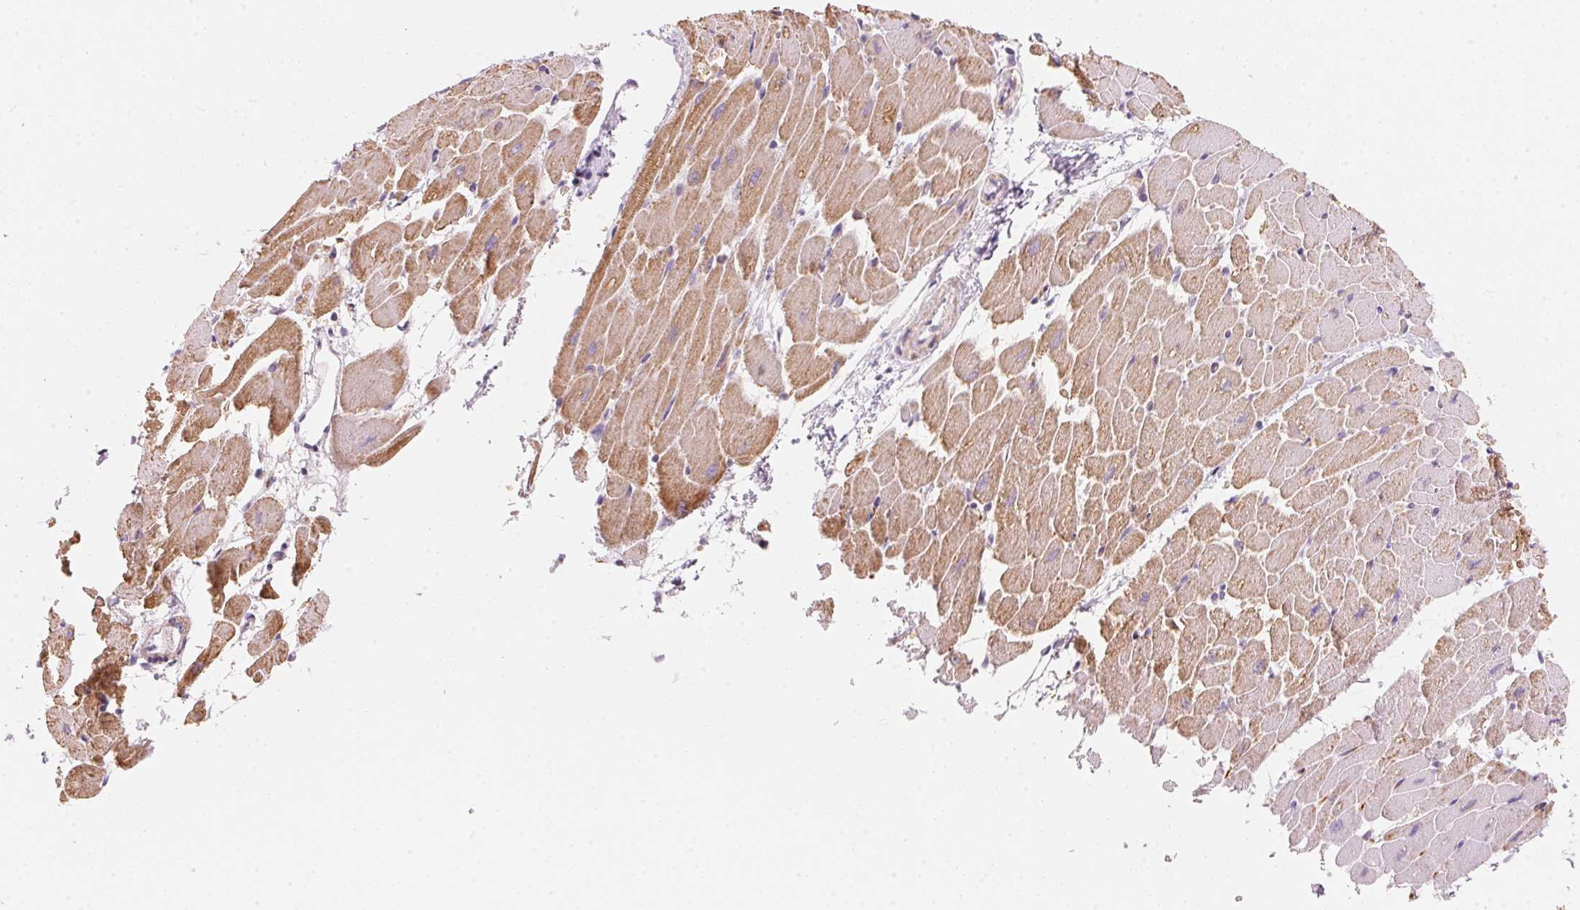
{"staining": {"intensity": "moderate", "quantity": ">75%", "location": "cytoplasmic/membranous"}, "tissue": "heart muscle", "cell_type": "Cardiomyocytes", "image_type": "normal", "snomed": [{"axis": "morphology", "description": "Normal tissue, NOS"}, {"axis": "topography", "description": "Heart"}], "caption": "Normal heart muscle exhibits moderate cytoplasmic/membranous staining in about >75% of cardiomyocytes, visualized by immunohistochemistry. (IHC, brightfield microscopy, high magnification).", "gene": "HOXB13", "patient": {"sex": "male", "age": 37}}